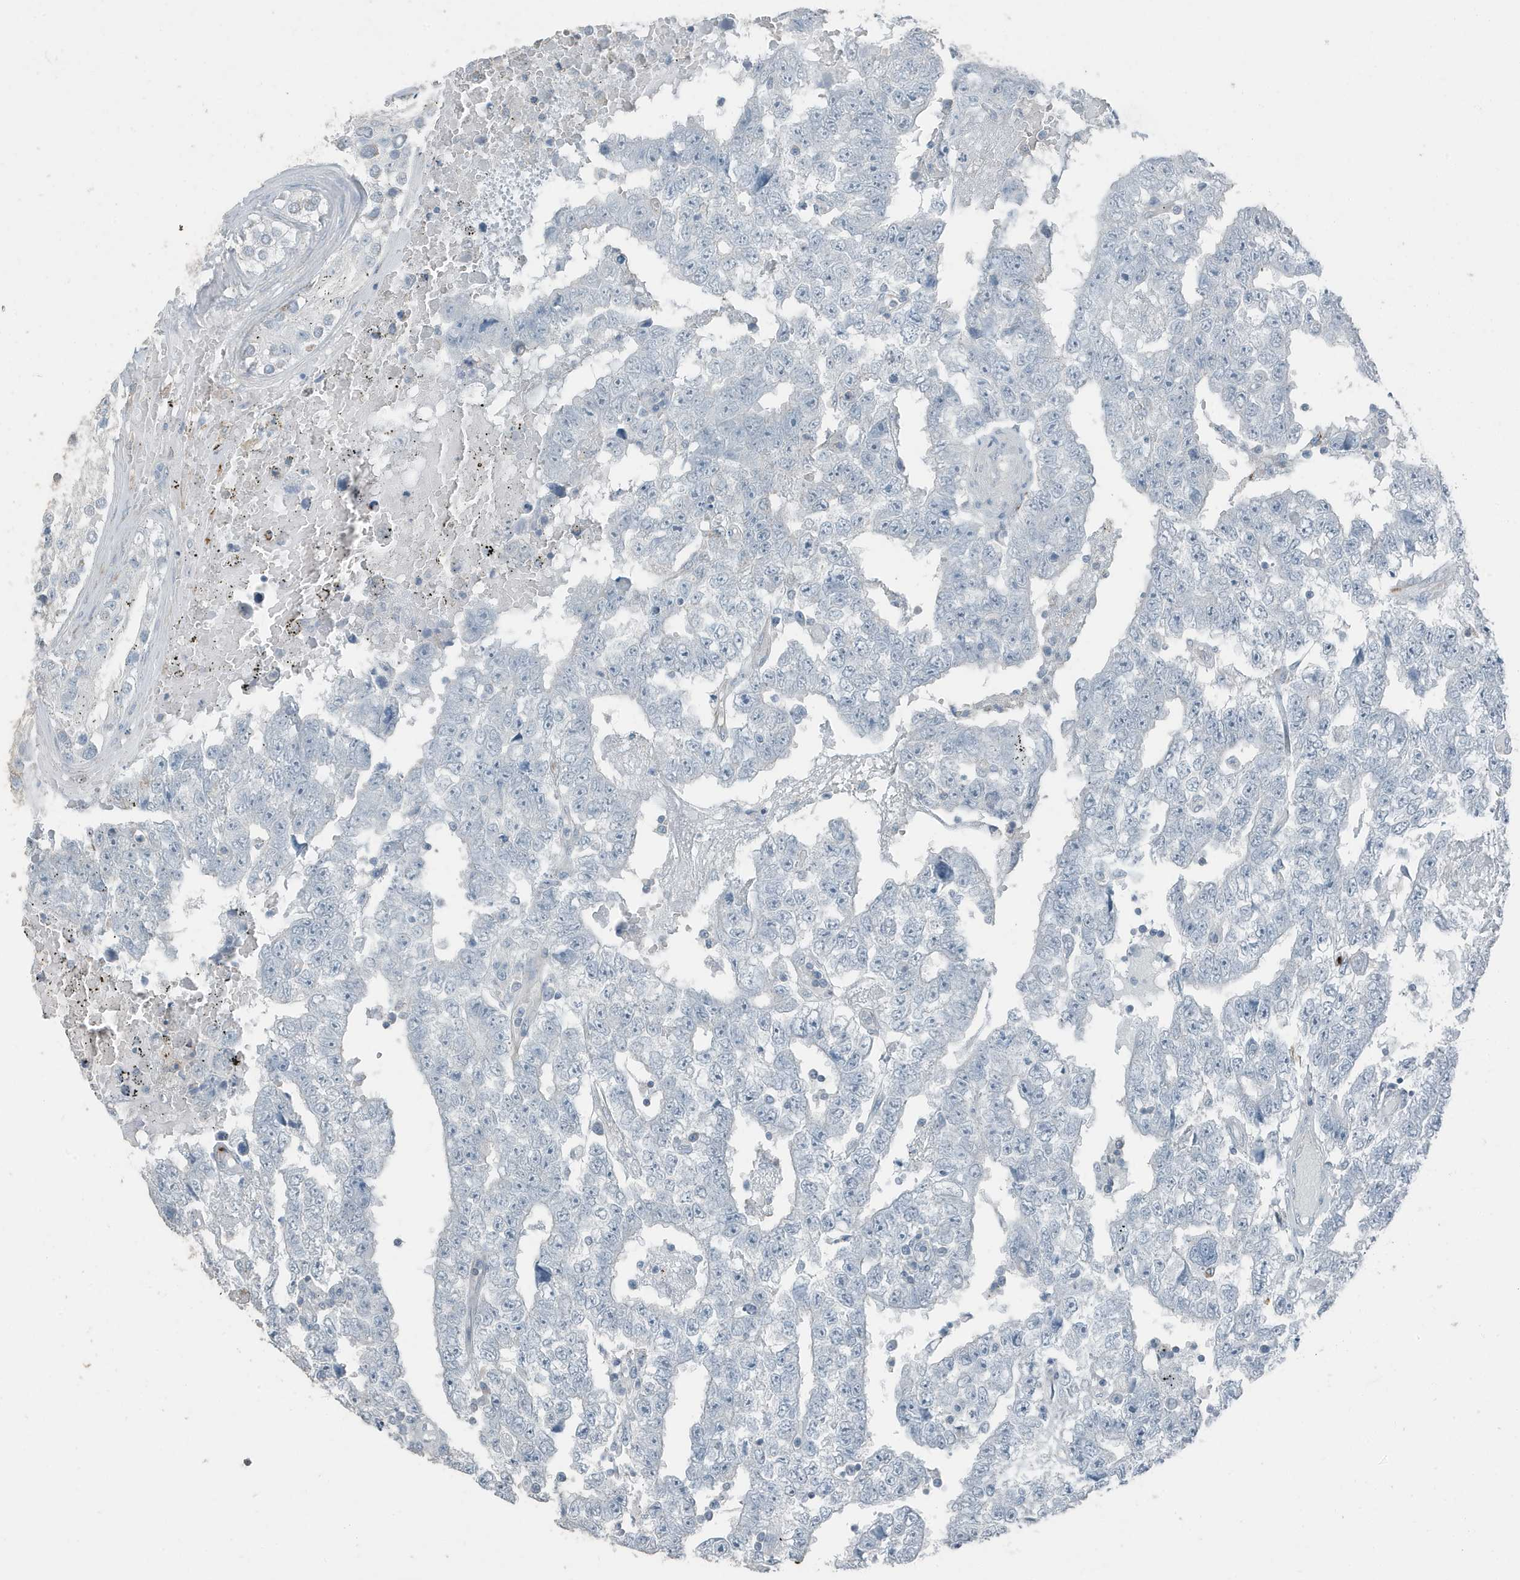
{"staining": {"intensity": "negative", "quantity": "none", "location": "none"}, "tissue": "testis cancer", "cell_type": "Tumor cells", "image_type": "cancer", "snomed": [{"axis": "morphology", "description": "Carcinoma, Embryonal, NOS"}, {"axis": "topography", "description": "Testis"}], "caption": "Immunohistochemistry (IHC) photomicrograph of neoplastic tissue: embryonal carcinoma (testis) stained with DAB demonstrates no significant protein staining in tumor cells. Nuclei are stained in blue.", "gene": "FAM162A", "patient": {"sex": "male", "age": 25}}